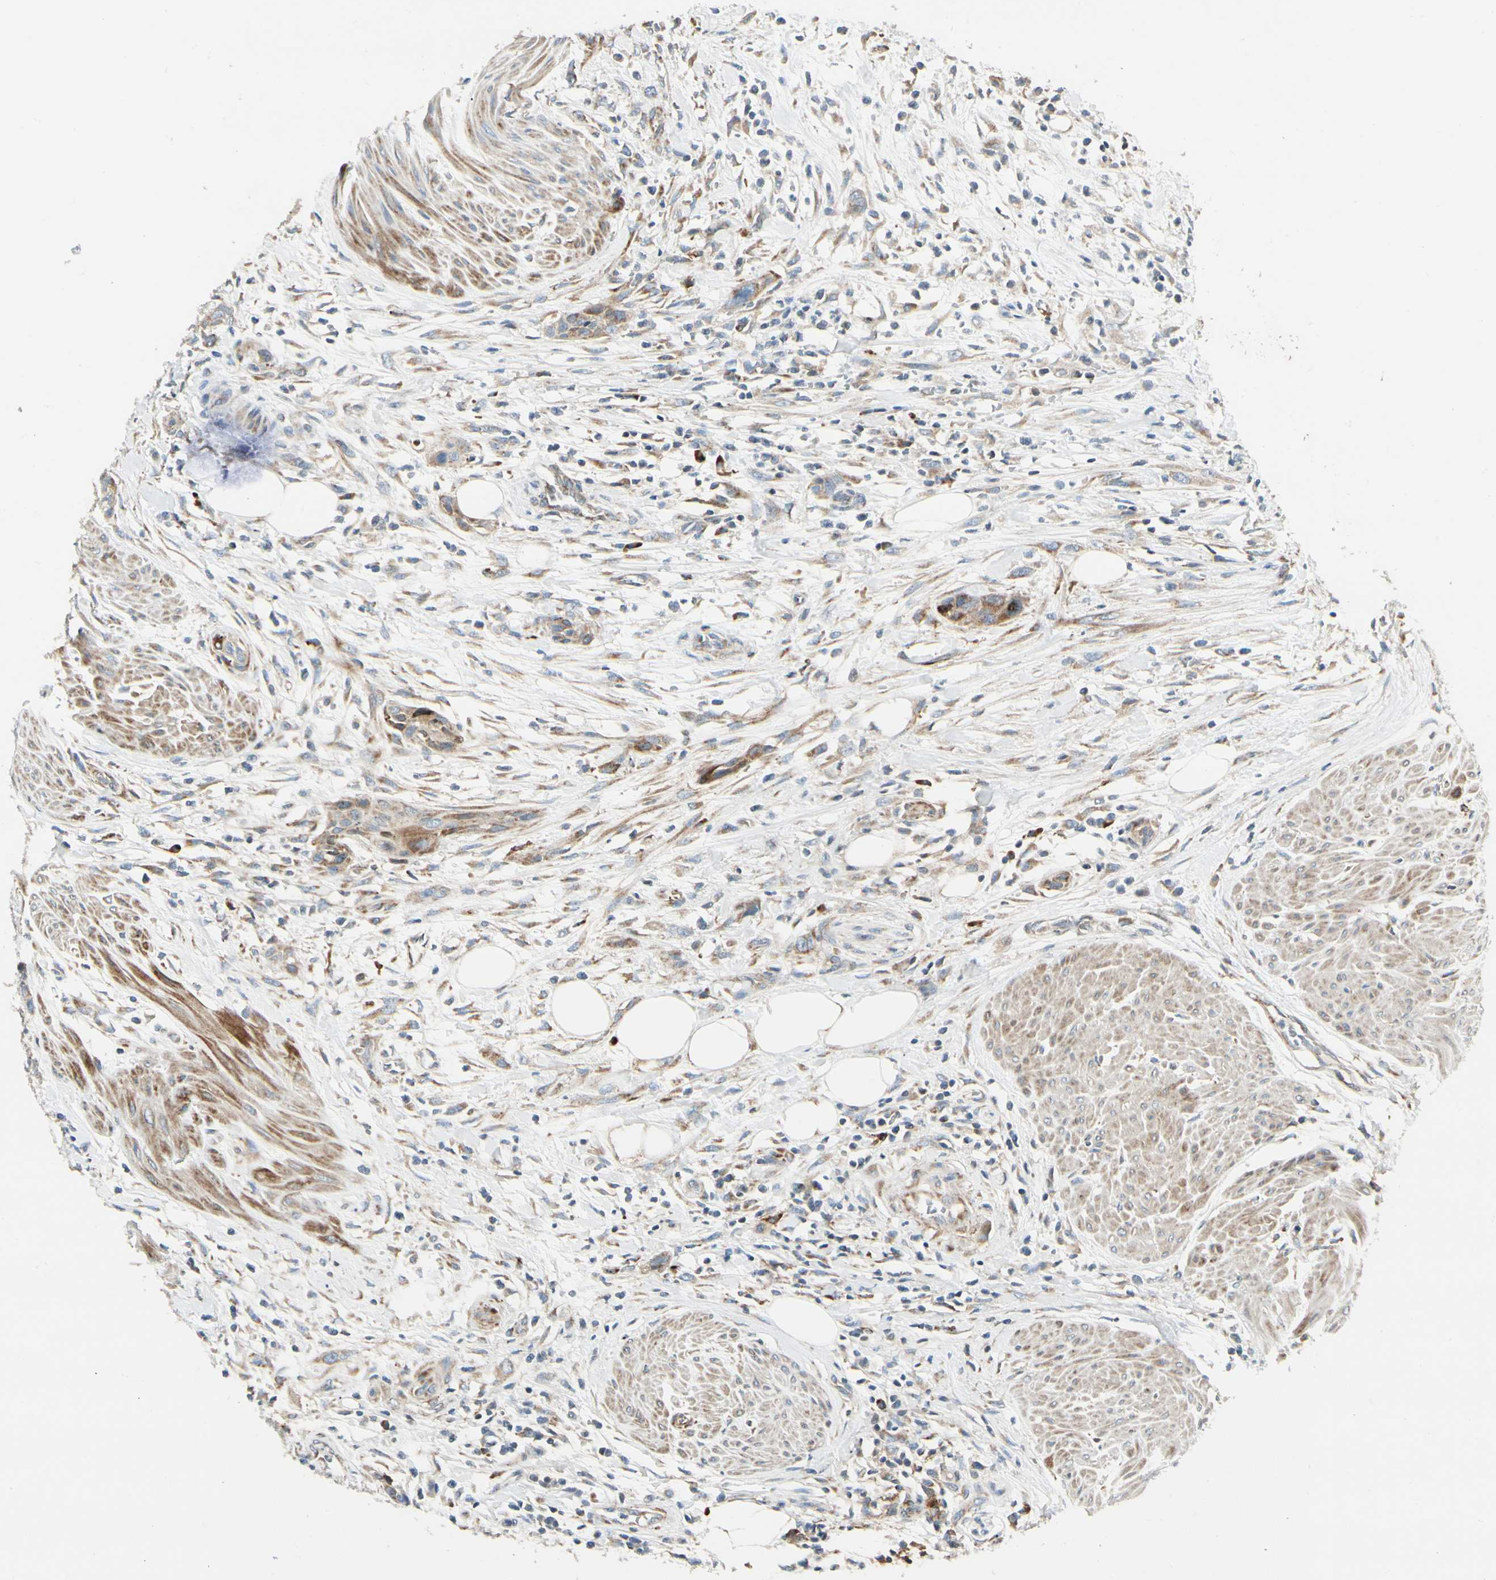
{"staining": {"intensity": "weak", "quantity": ">75%", "location": "cytoplasmic/membranous"}, "tissue": "urothelial cancer", "cell_type": "Tumor cells", "image_type": "cancer", "snomed": [{"axis": "morphology", "description": "Urothelial carcinoma, High grade"}, {"axis": "topography", "description": "Urinary bladder"}], "caption": "Immunohistochemistry (IHC) (DAB) staining of urothelial cancer shows weak cytoplasmic/membranous protein expression in about >75% of tumor cells. Nuclei are stained in blue.", "gene": "MRPL9", "patient": {"sex": "male", "age": 35}}